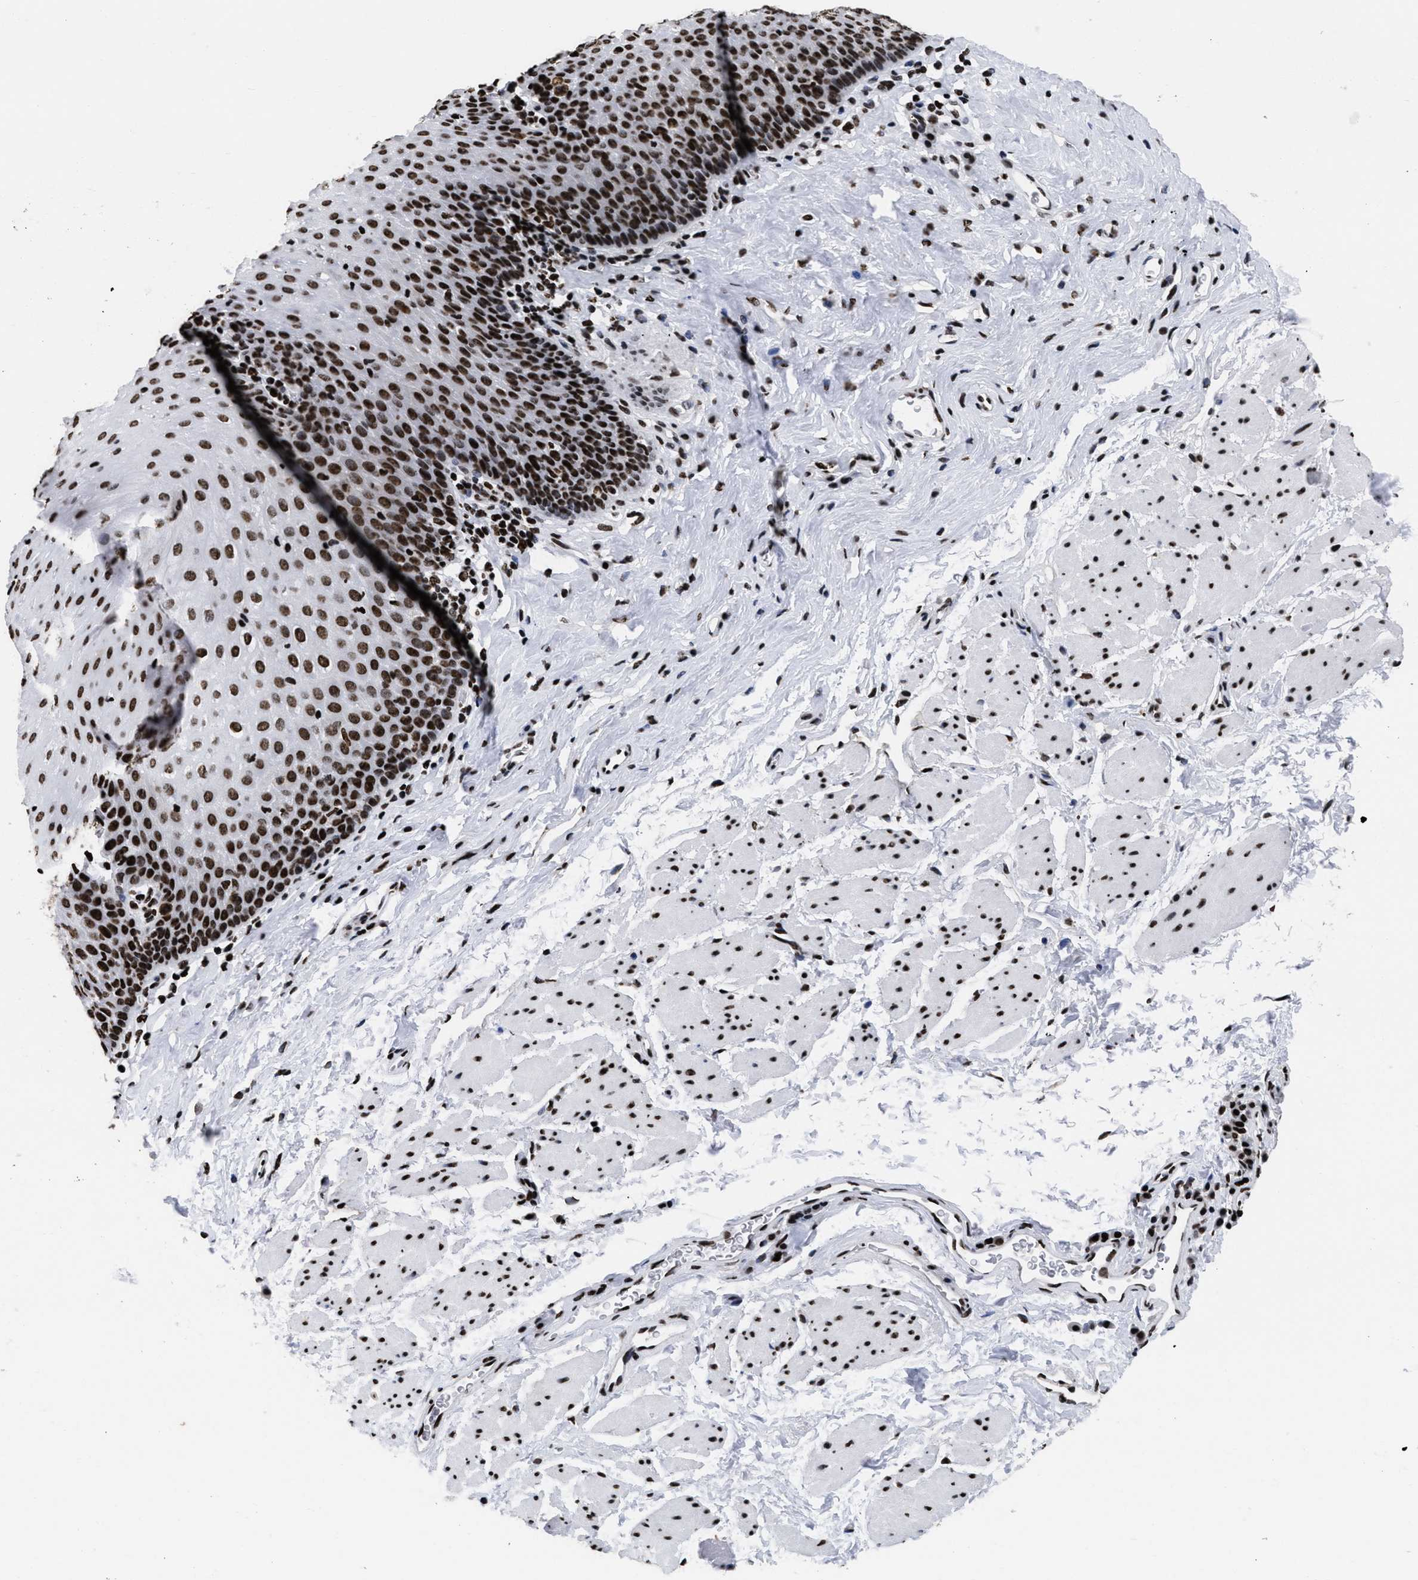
{"staining": {"intensity": "strong", "quantity": ">75%", "location": "nuclear"}, "tissue": "esophagus", "cell_type": "Squamous epithelial cells", "image_type": "normal", "snomed": [{"axis": "morphology", "description": "Normal tissue, NOS"}, {"axis": "topography", "description": "Esophagus"}], "caption": "Normal esophagus reveals strong nuclear staining in approximately >75% of squamous epithelial cells.", "gene": "CALHM3", "patient": {"sex": "female", "age": 61}}